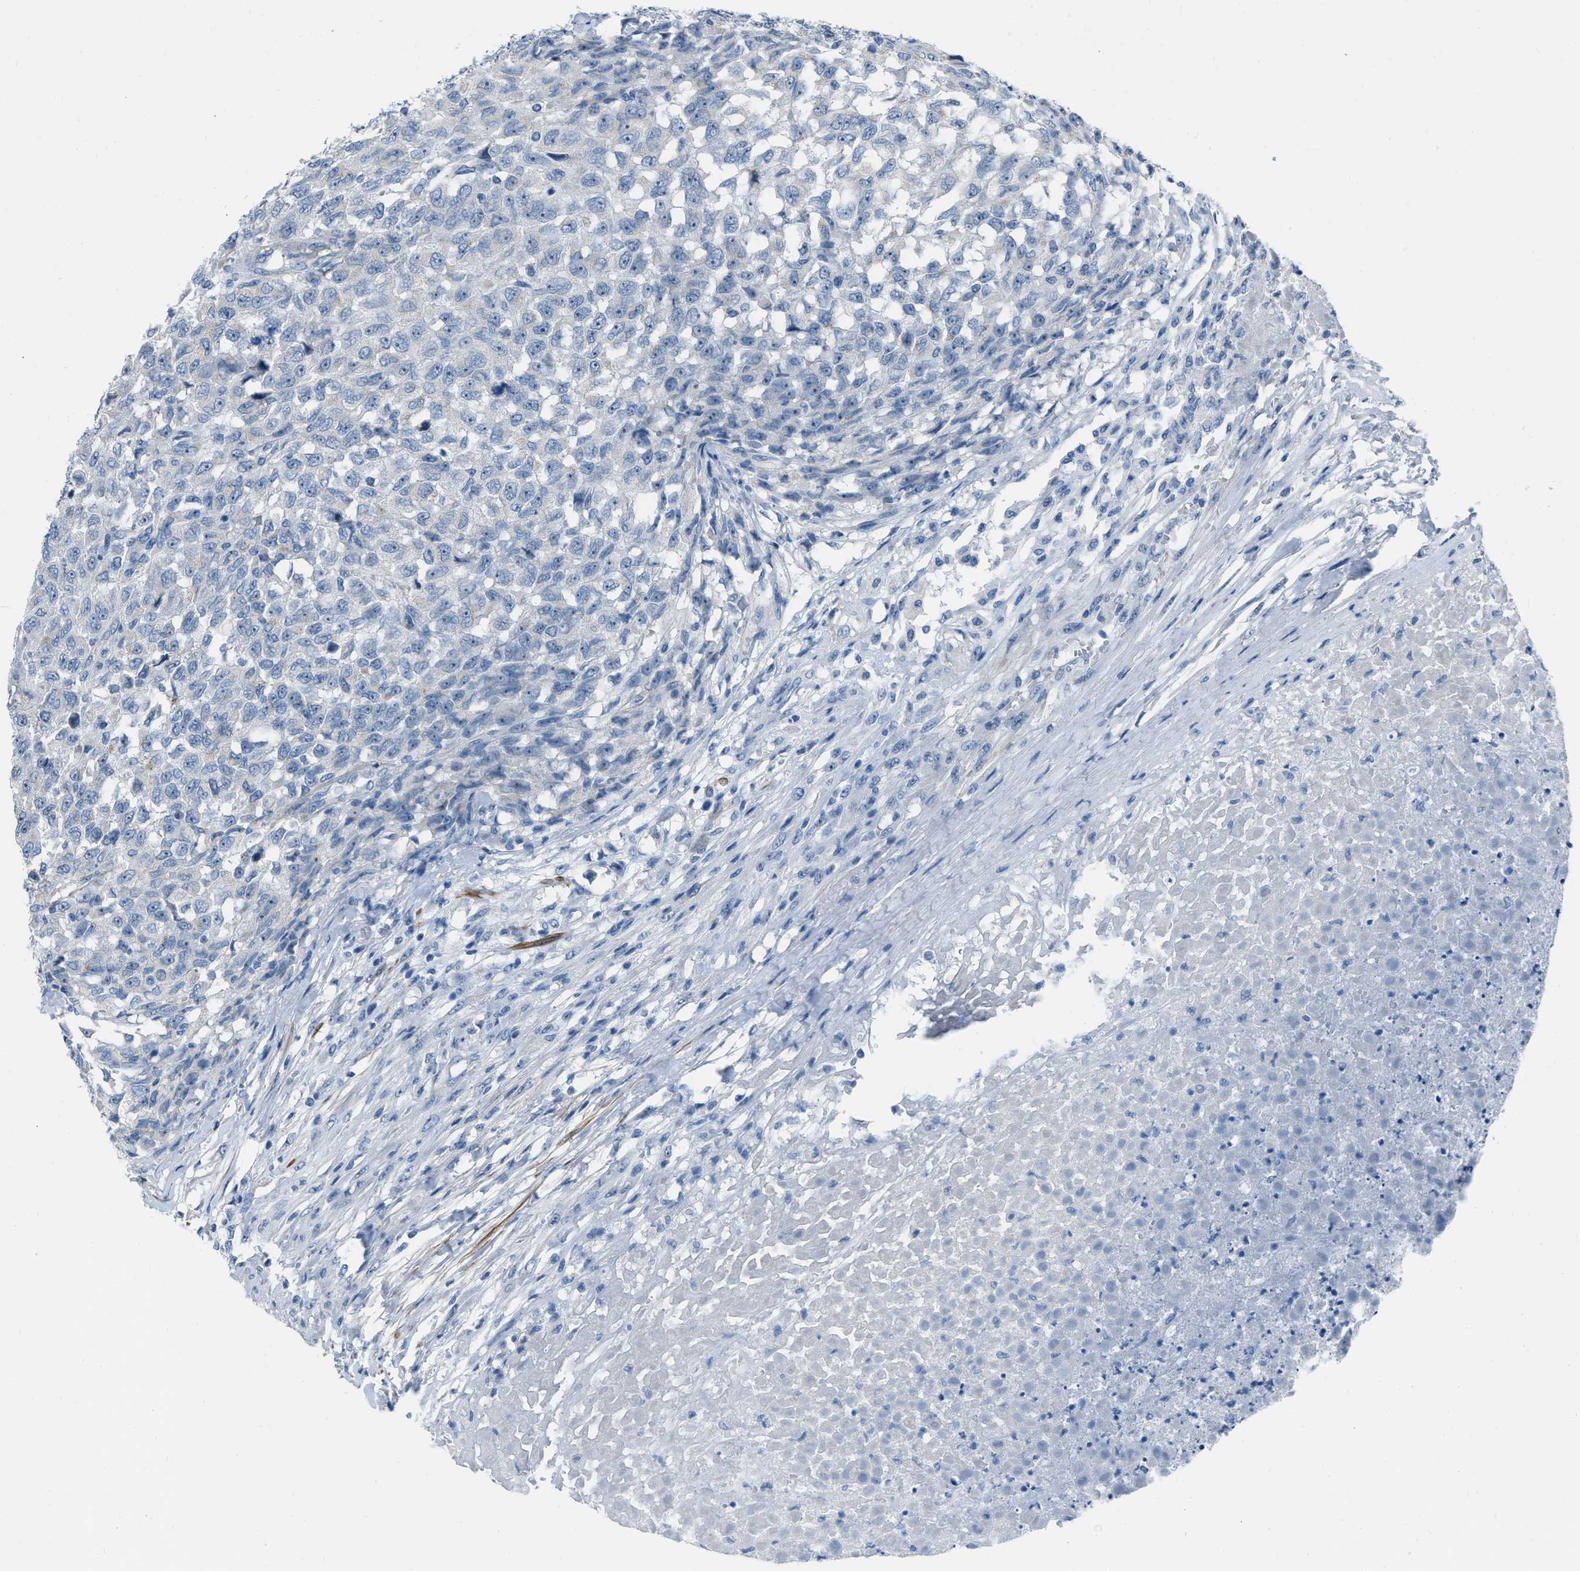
{"staining": {"intensity": "negative", "quantity": "none", "location": "none"}, "tissue": "testis cancer", "cell_type": "Tumor cells", "image_type": "cancer", "snomed": [{"axis": "morphology", "description": "Seminoma, NOS"}, {"axis": "topography", "description": "Testis"}], "caption": "This photomicrograph is of testis seminoma stained with immunohistochemistry to label a protein in brown with the nuclei are counter-stained blue. There is no expression in tumor cells.", "gene": "SPATC1L", "patient": {"sex": "male", "age": 59}}